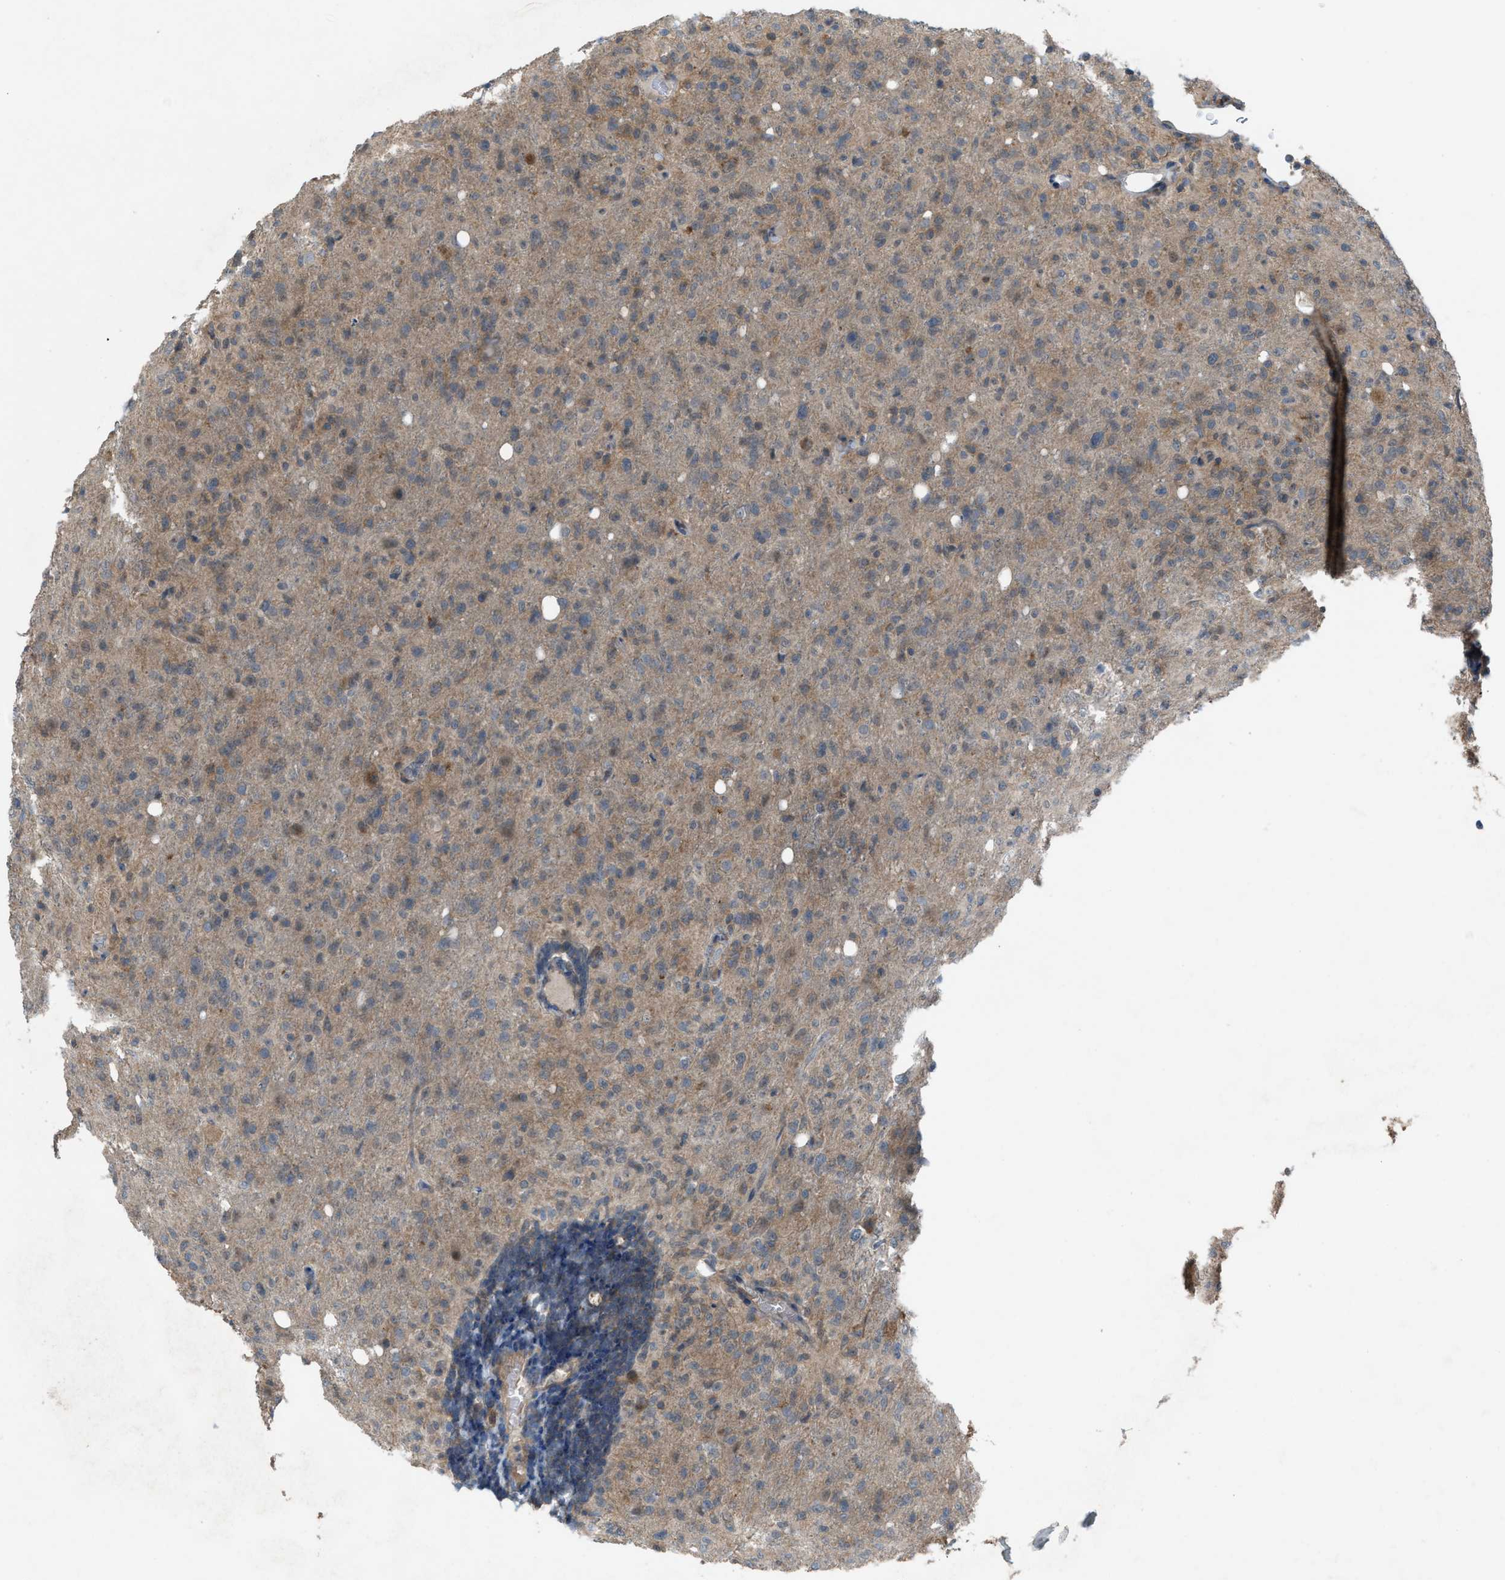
{"staining": {"intensity": "weak", "quantity": "<25%", "location": "cytoplasmic/membranous"}, "tissue": "glioma", "cell_type": "Tumor cells", "image_type": "cancer", "snomed": [{"axis": "morphology", "description": "Glioma, malignant, High grade"}, {"axis": "topography", "description": "Brain"}], "caption": "The photomicrograph reveals no staining of tumor cells in glioma.", "gene": "PLAA", "patient": {"sex": "female", "age": 57}}